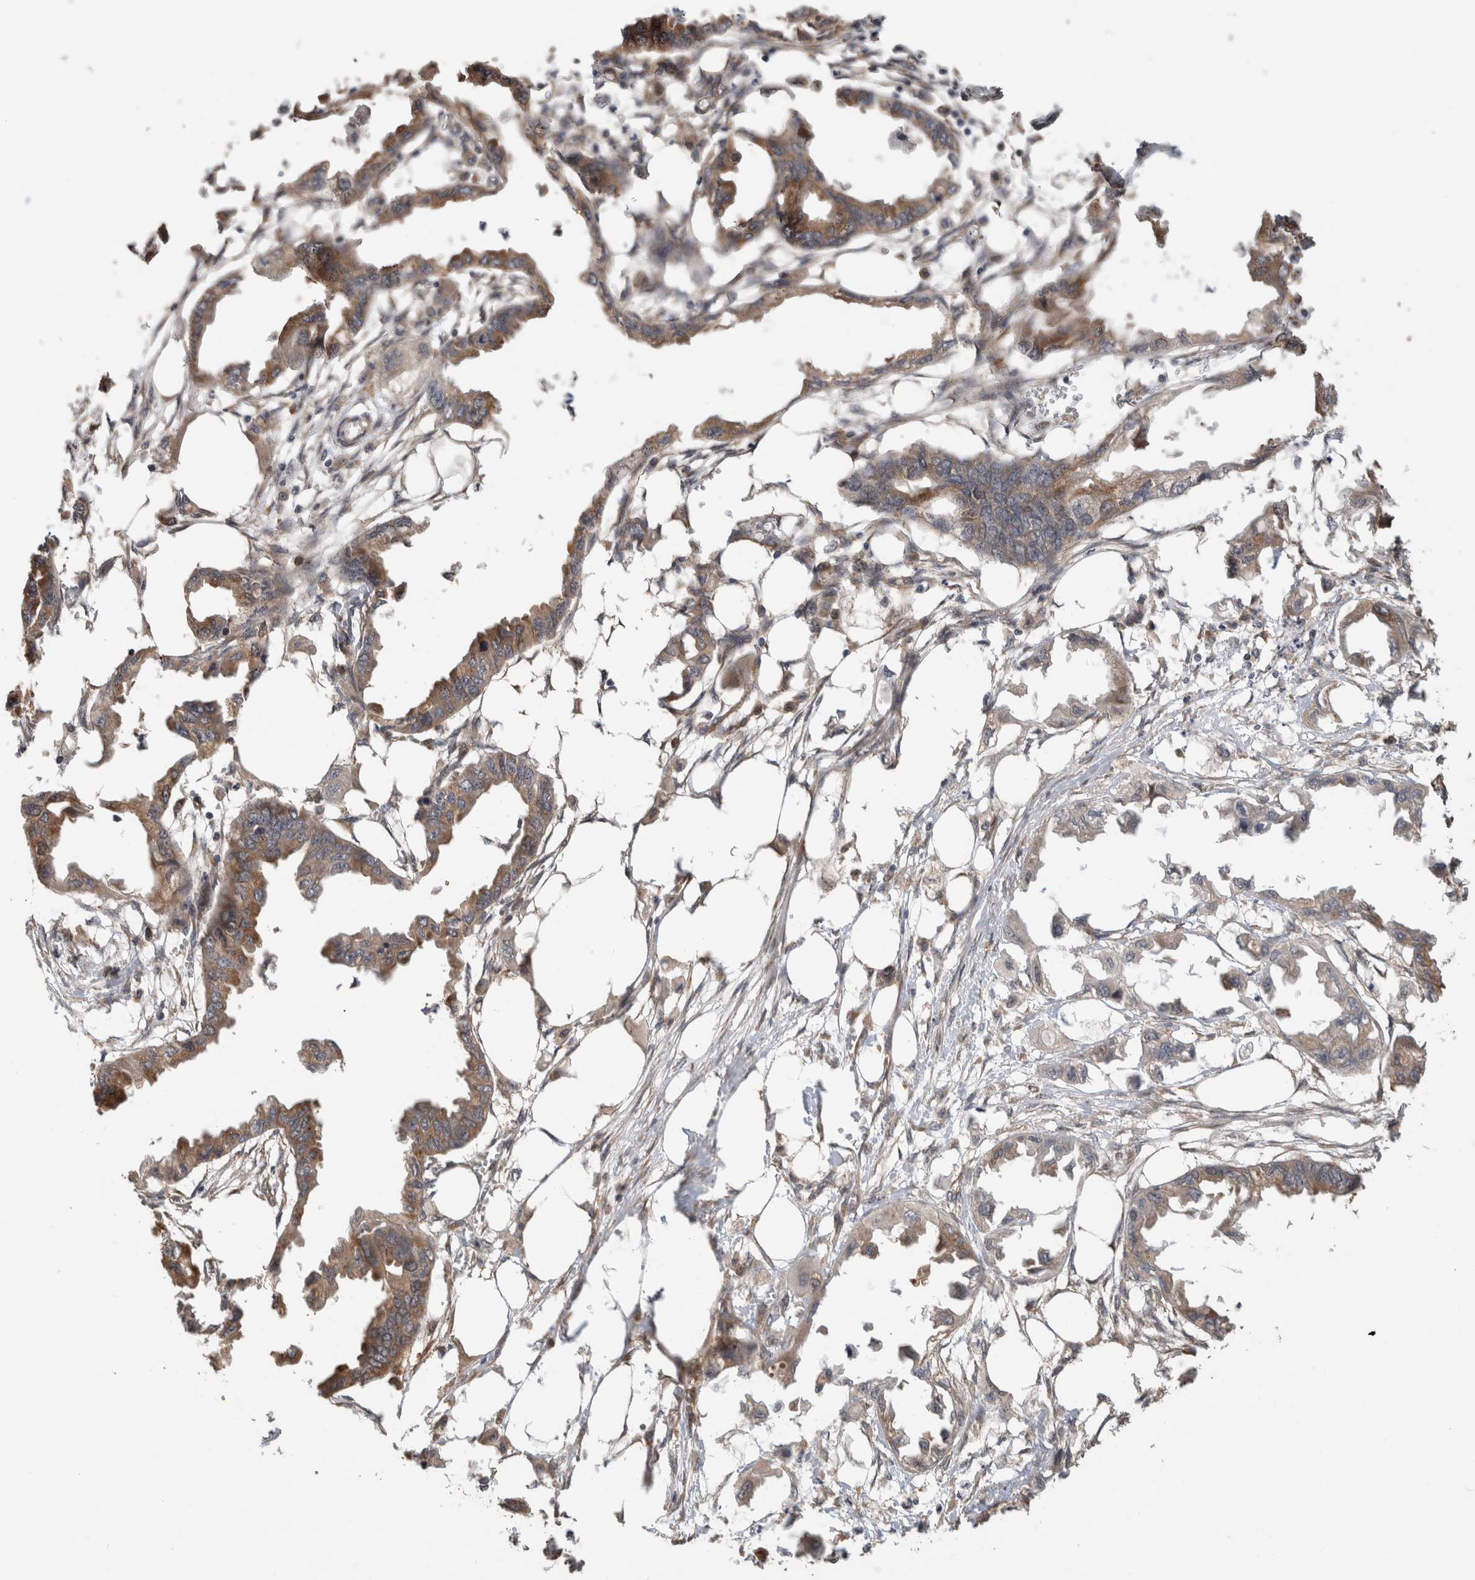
{"staining": {"intensity": "moderate", "quantity": ">75%", "location": "cytoplasmic/membranous"}, "tissue": "endometrial cancer", "cell_type": "Tumor cells", "image_type": "cancer", "snomed": [{"axis": "morphology", "description": "Adenocarcinoma, NOS"}, {"axis": "morphology", "description": "Adenocarcinoma, metastatic, NOS"}, {"axis": "topography", "description": "Adipose tissue"}, {"axis": "topography", "description": "Endometrium"}], "caption": "Protein expression analysis of human metastatic adenocarcinoma (endometrial) reveals moderate cytoplasmic/membranous positivity in approximately >75% of tumor cells. (Brightfield microscopy of DAB IHC at high magnification).", "gene": "PCDHB15", "patient": {"sex": "female", "age": 67}}